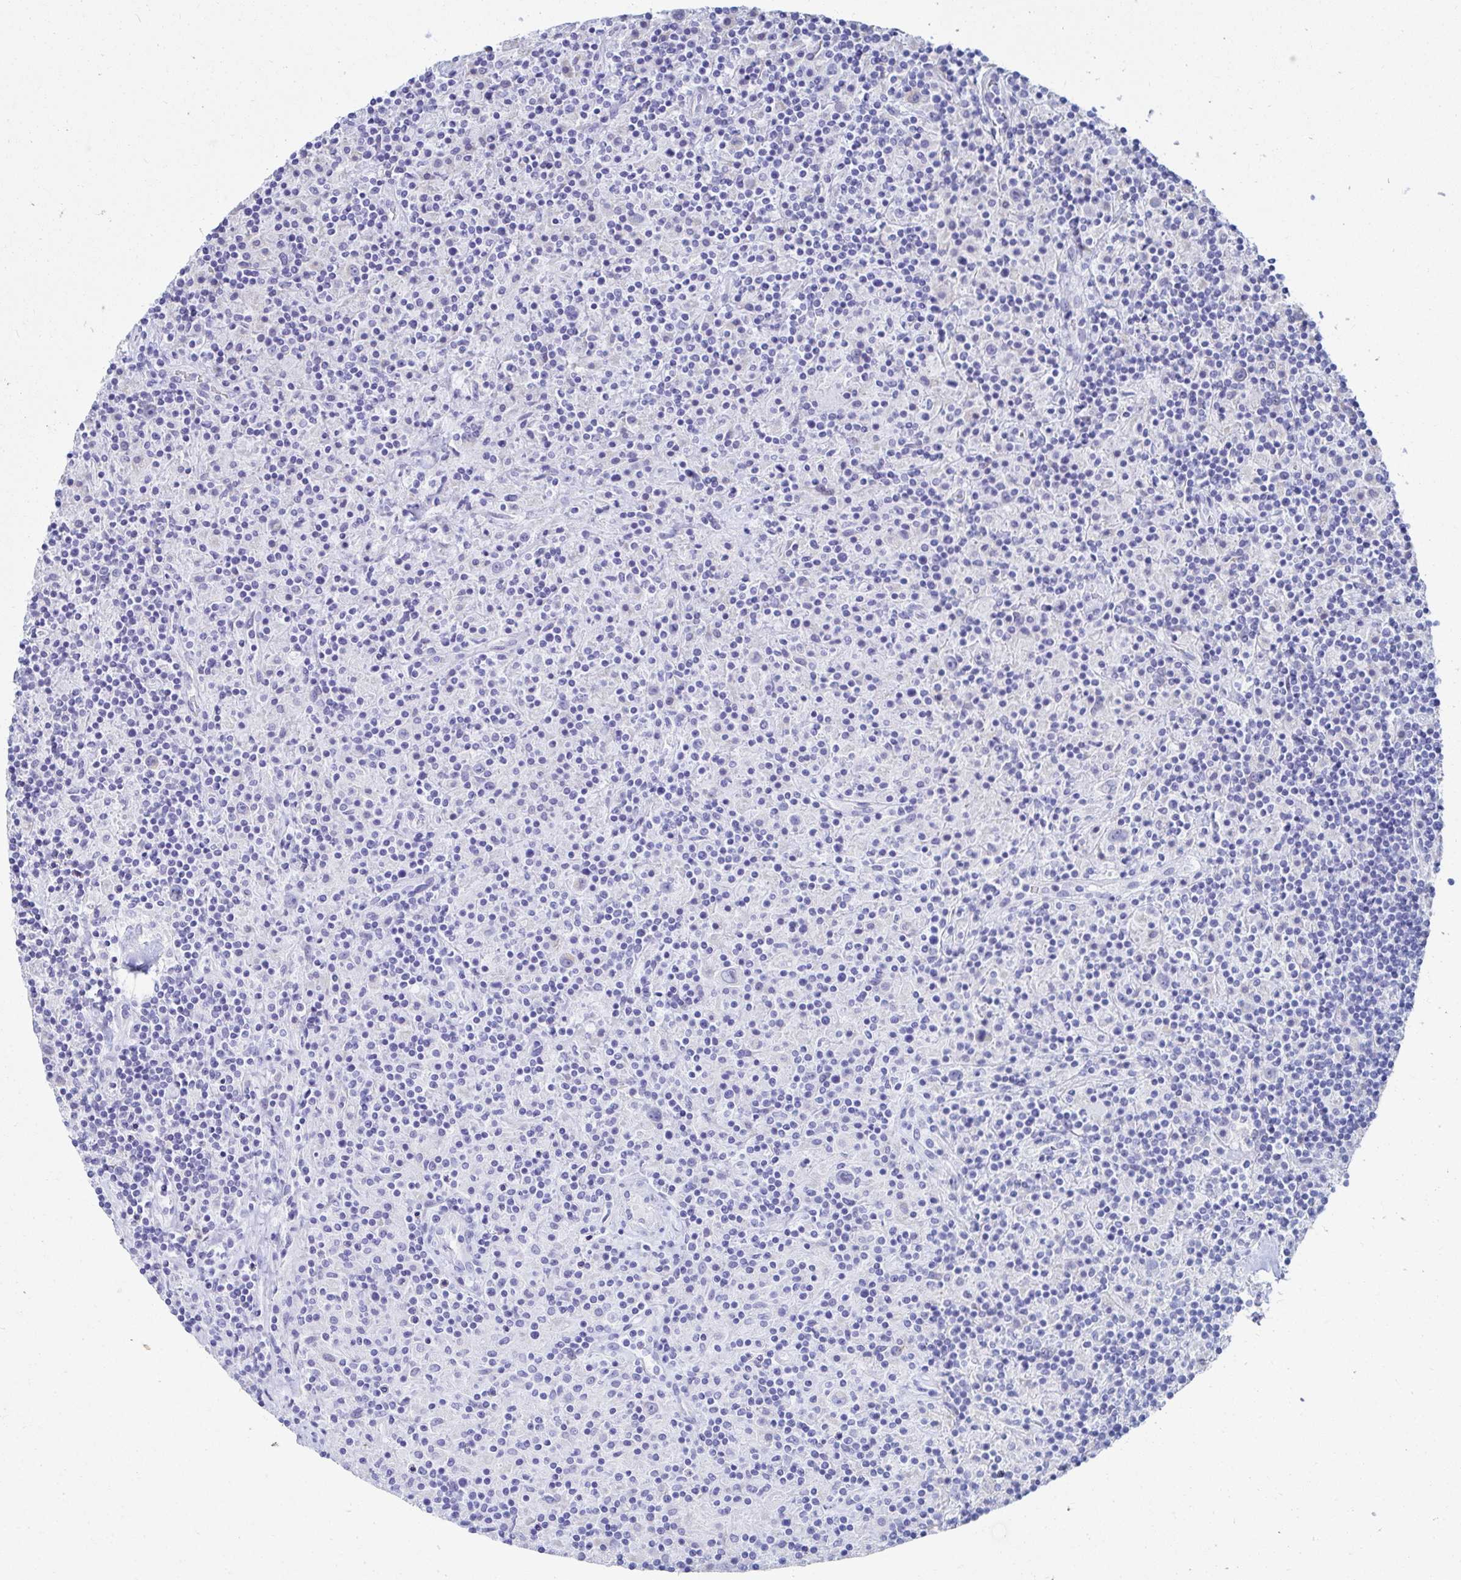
{"staining": {"intensity": "negative", "quantity": "none", "location": "none"}, "tissue": "lymphoma", "cell_type": "Tumor cells", "image_type": "cancer", "snomed": [{"axis": "morphology", "description": "Hodgkin's disease, NOS"}, {"axis": "topography", "description": "Lymph node"}], "caption": "Immunohistochemical staining of lymphoma demonstrates no significant positivity in tumor cells.", "gene": "C4orf17", "patient": {"sex": "male", "age": 70}}